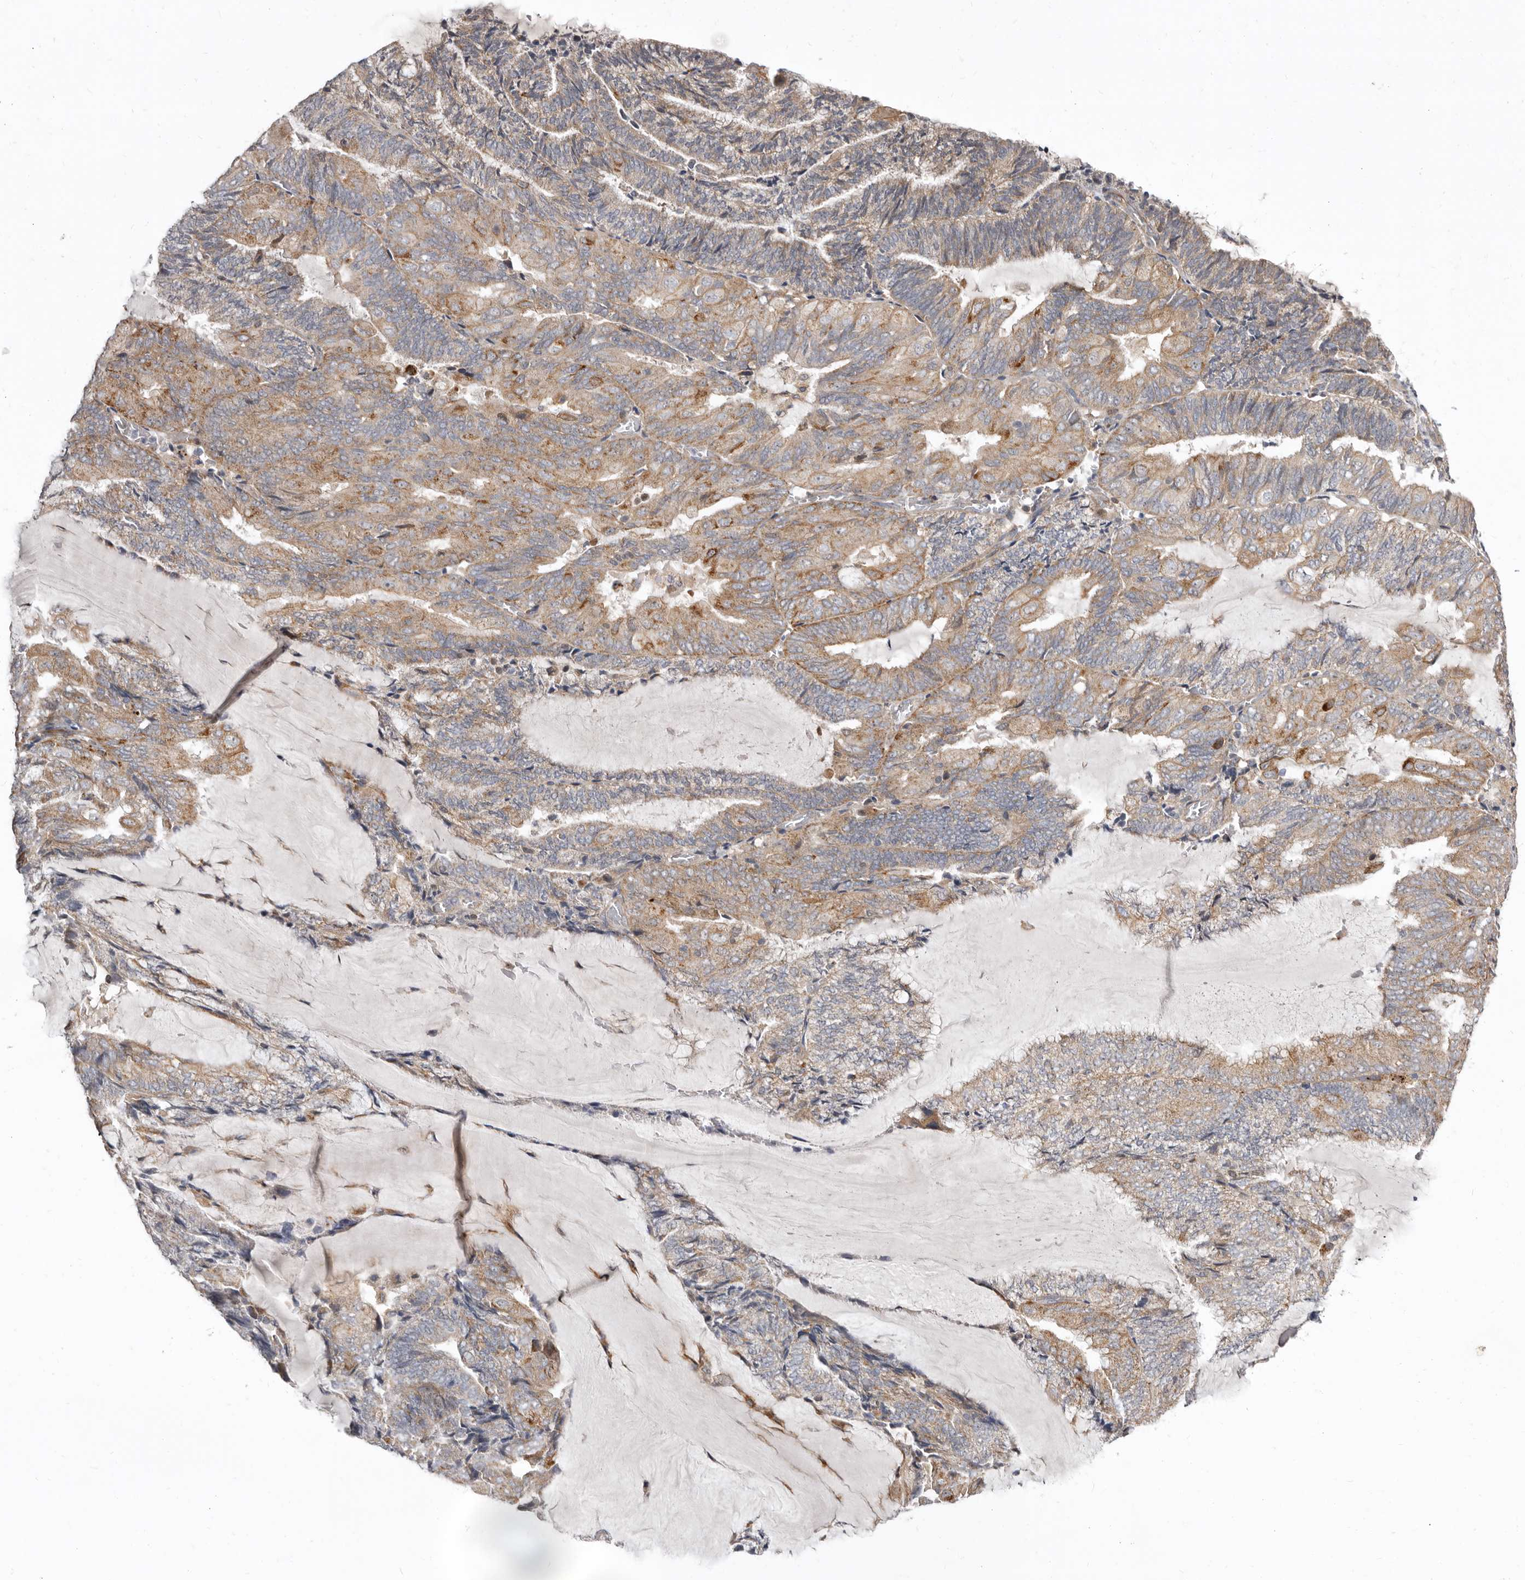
{"staining": {"intensity": "weak", "quantity": "25%-75%", "location": "cytoplasmic/membranous"}, "tissue": "endometrial cancer", "cell_type": "Tumor cells", "image_type": "cancer", "snomed": [{"axis": "morphology", "description": "Adenocarcinoma, NOS"}, {"axis": "topography", "description": "Endometrium"}], "caption": "Tumor cells exhibit low levels of weak cytoplasmic/membranous expression in approximately 25%-75% of cells in human adenocarcinoma (endometrial).", "gene": "SMC4", "patient": {"sex": "female", "age": 81}}